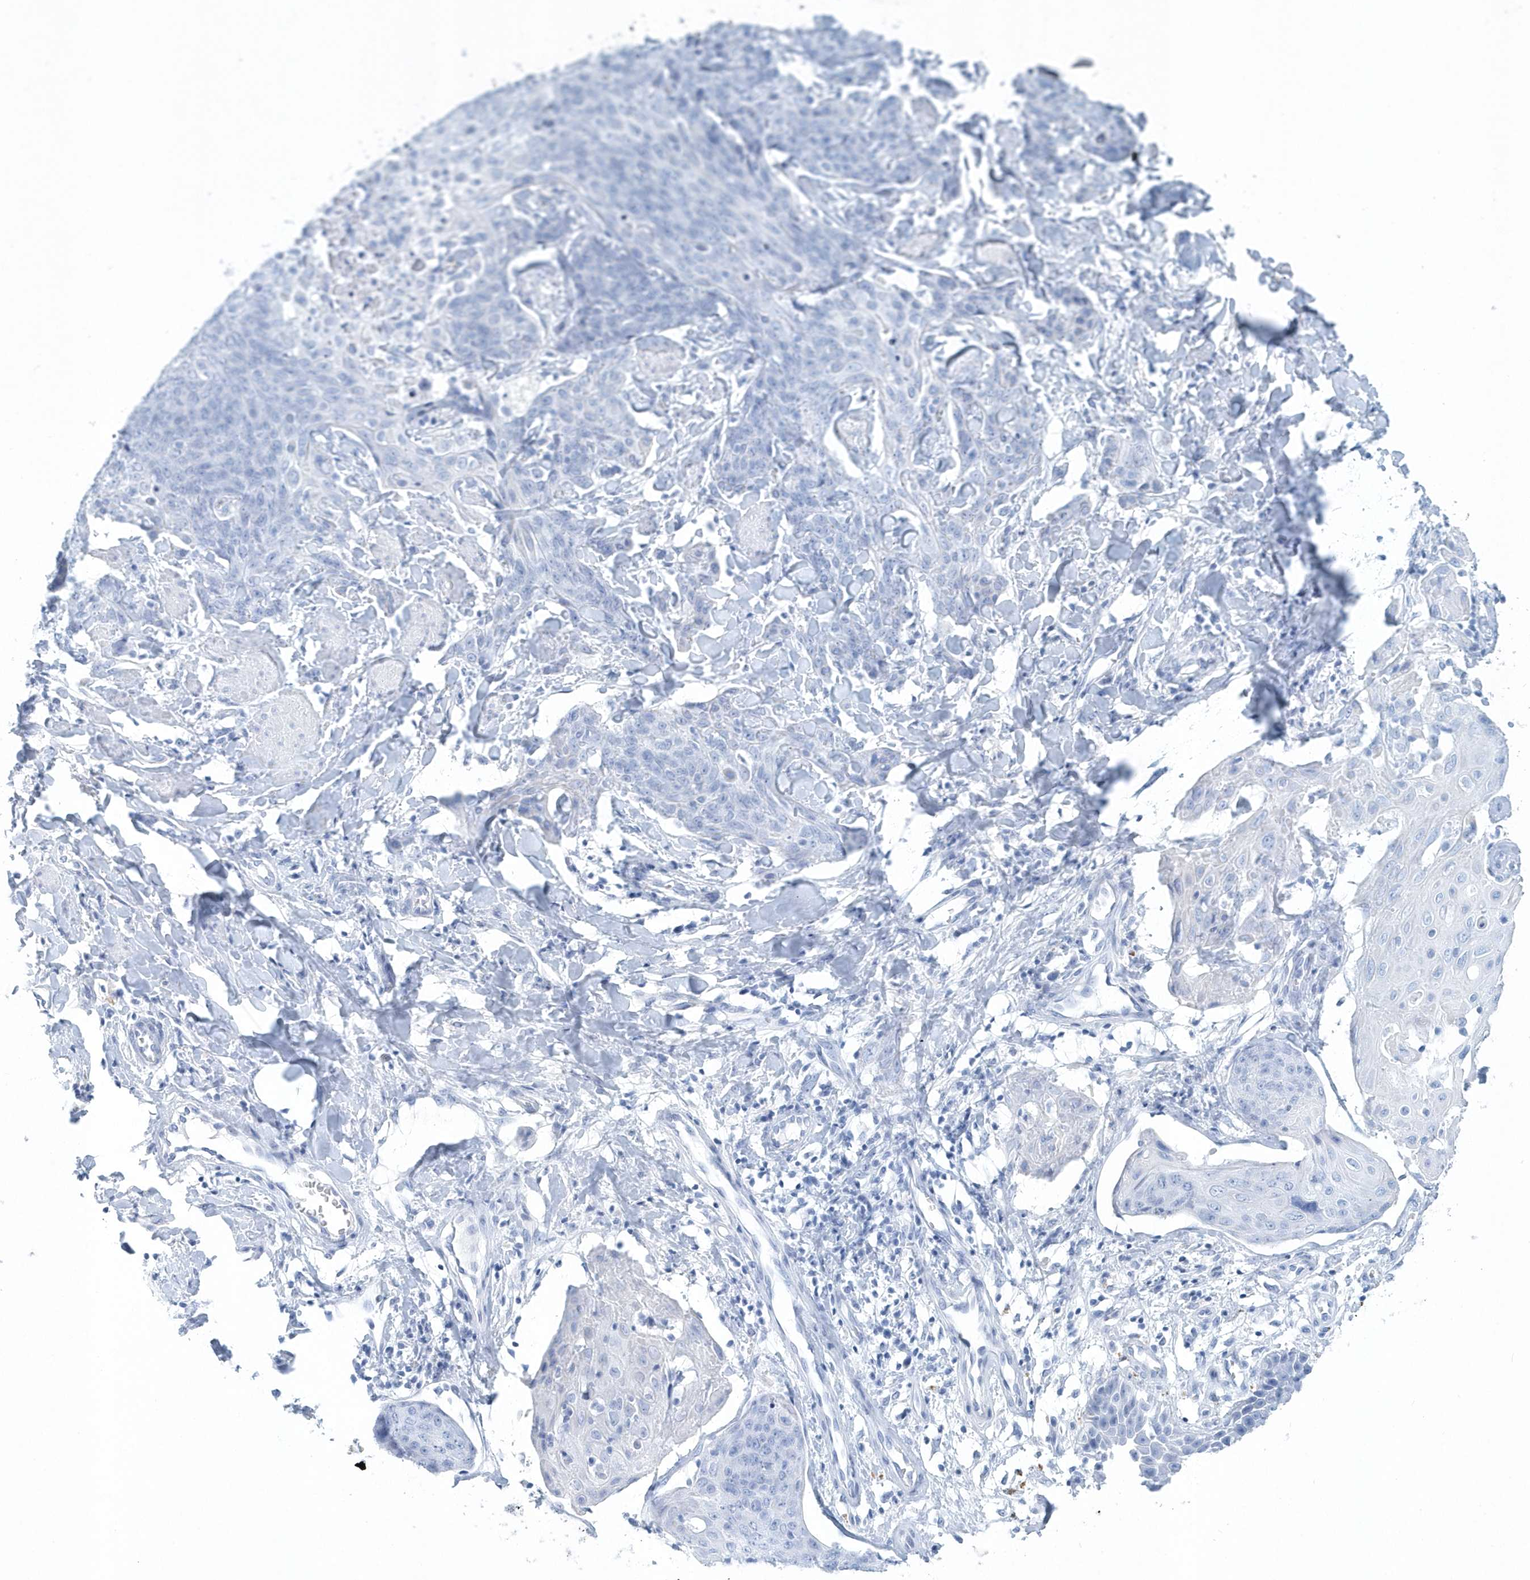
{"staining": {"intensity": "negative", "quantity": "none", "location": "none"}, "tissue": "skin cancer", "cell_type": "Tumor cells", "image_type": "cancer", "snomed": [{"axis": "morphology", "description": "Squamous cell carcinoma, NOS"}, {"axis": "topography", "description": "Skin"}, {"axis": "topography", "description": "Vulva"}], "caption": "Immunohistochemical staining of skin cancer shows no significant positivity in tumor cells. (Brightfield microscopy of DAB (3,3'-diaminobenzidine) immunohistochemistry at high magnification).", "gene": "PTPRO", "patient": {"sex": "female", "age": 85}}